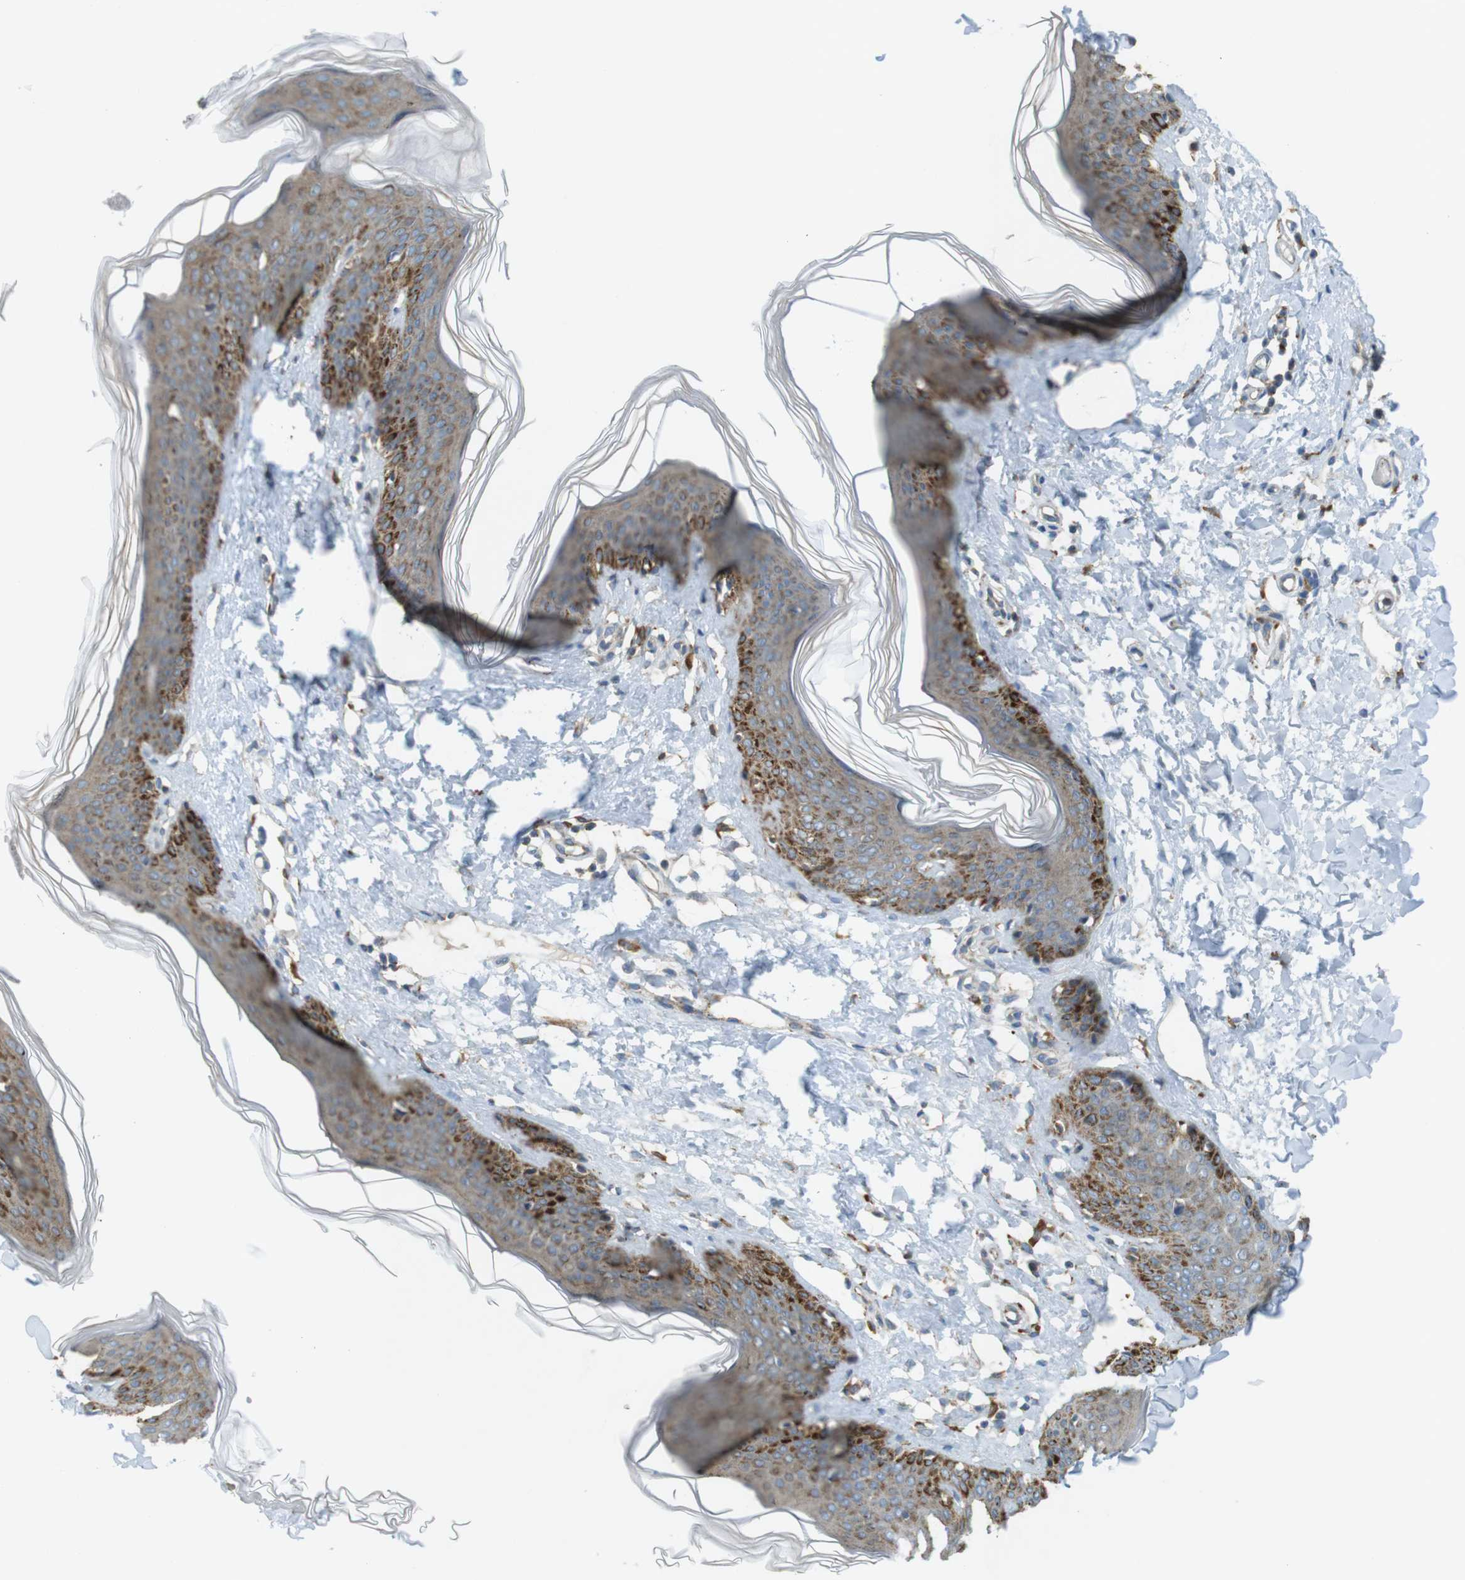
{"staining": {"intensity": "moderate", "quantity": ">75%", "location": "cytoplasmic/membranous"}, "tissue": "skin", "cell_type": "Fibroblasts", "image_type": "normal", "snomed": [{"axis": "morphology", "description": "Normal tissue, NOS"}, {"axis": "topography", "description": "Skin"}], "caption": "A high-resolution micrograph shows immunohistochemistry (IHC) staining of unremarkable skin, which demonstrates moderate cytoplasmic/membranous staining in about >75% of fibroblasts. (DAB (3,3'-diaminobenzidine) IHC with brightfield microscopy, high magnification).", "gene": "LAMP1", "patient": {"sex": "female", "age": 17}}